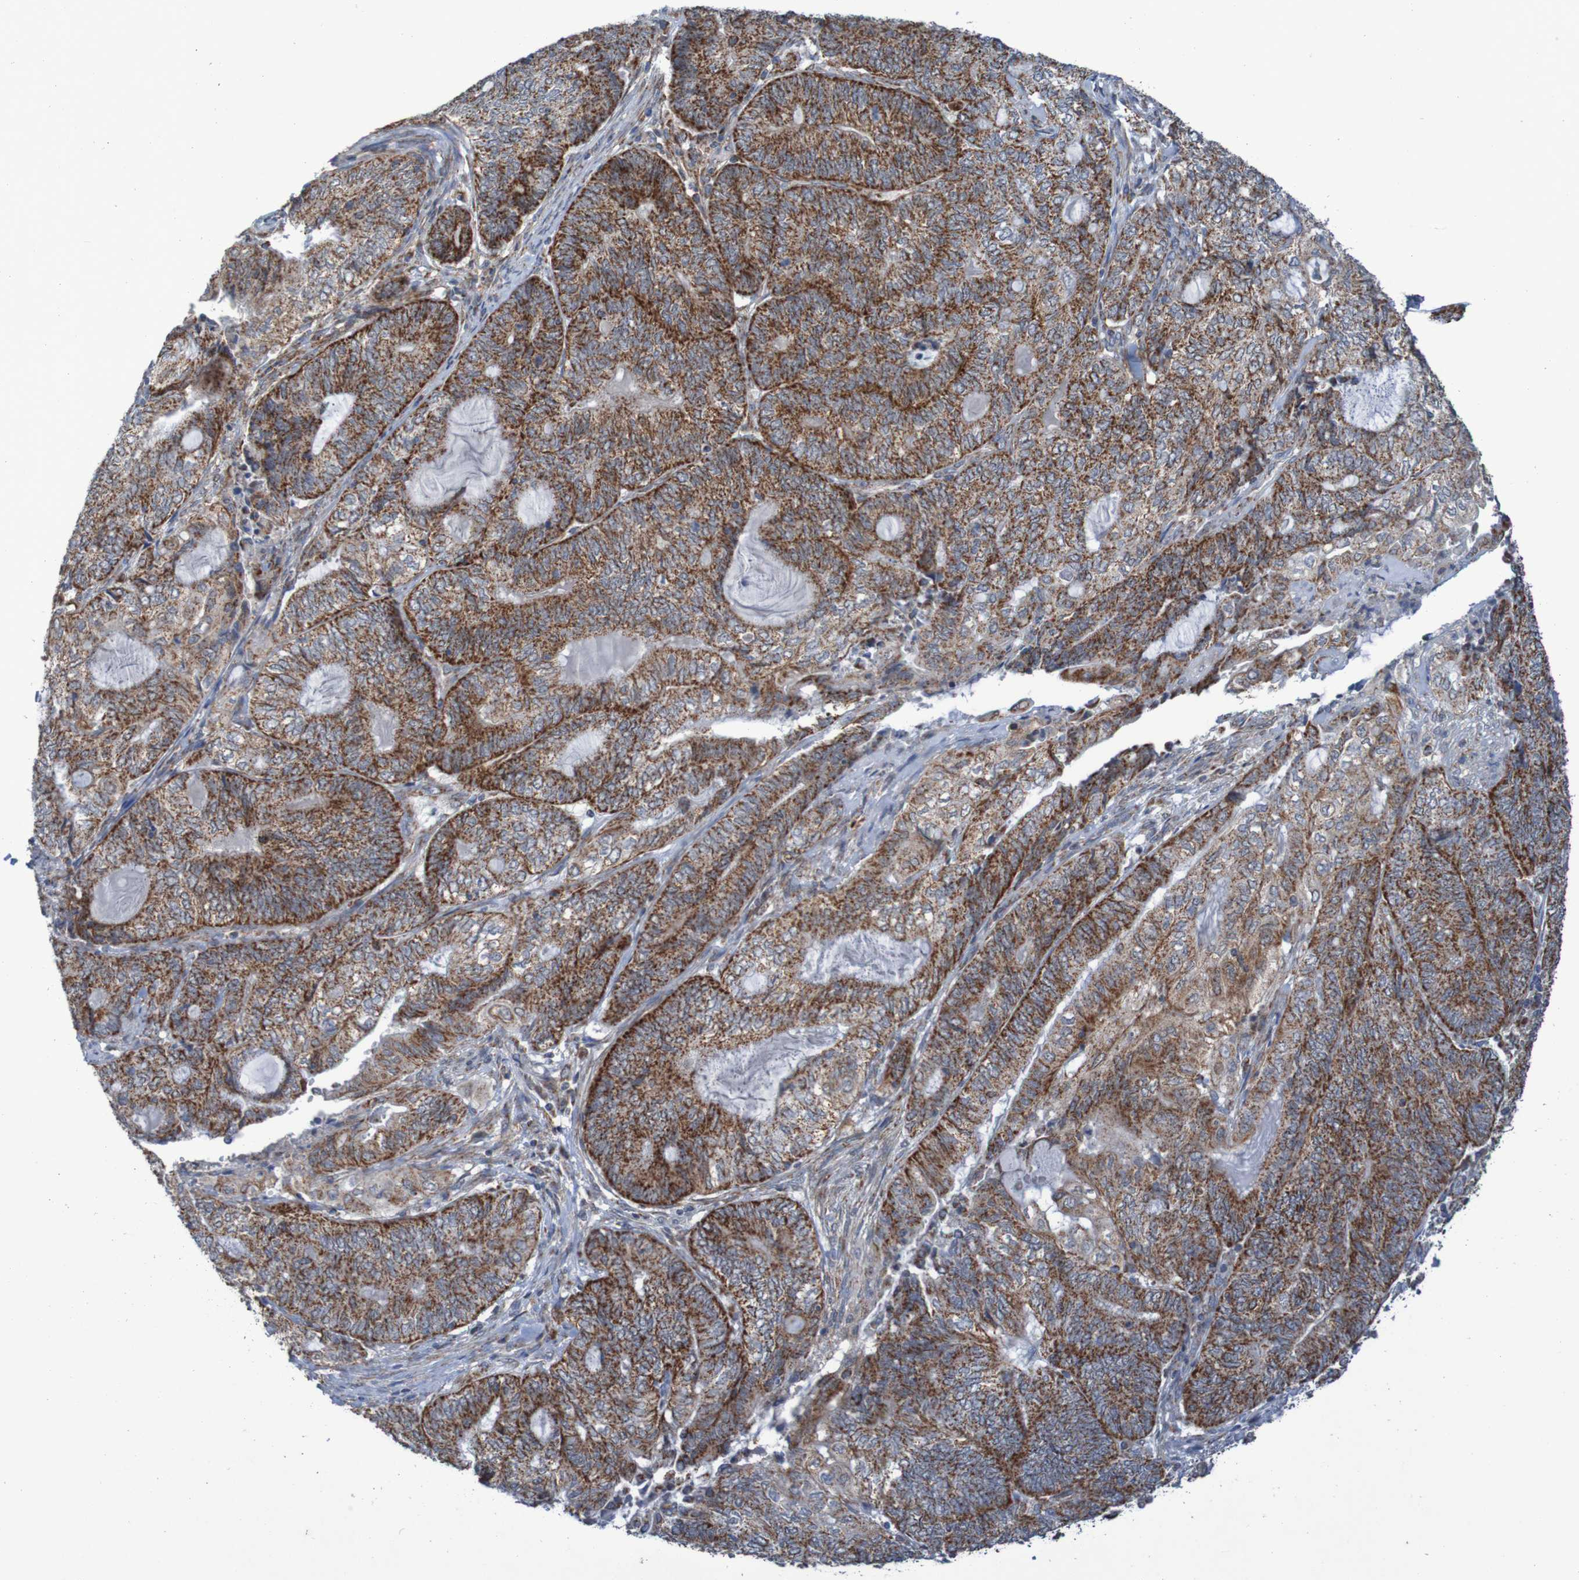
{"staining": {"intensity": "strong", "quantity": ">75%", "location": "cytoplasmic/membranous"}, "tissue": "endometrial cancer", "cell_type": "Tumor cells", "image_type": "cancer", "snomed": [{"axis": "morphology", "description": "Adenocarcinoma, NOS"}, {"axis": "topography", "description": "Uterus"}, {"axis": "topography", "description": "Endometrium"}], "caption": "Brown immunohistochemical staining in adenocarcinoma (endometrial) demonstrates strong cytoplasmic/membranous staining in approximately >75% of tumor cells.", "gene": "CCDC51", "patient": {"sex": "female", "age": 70}}